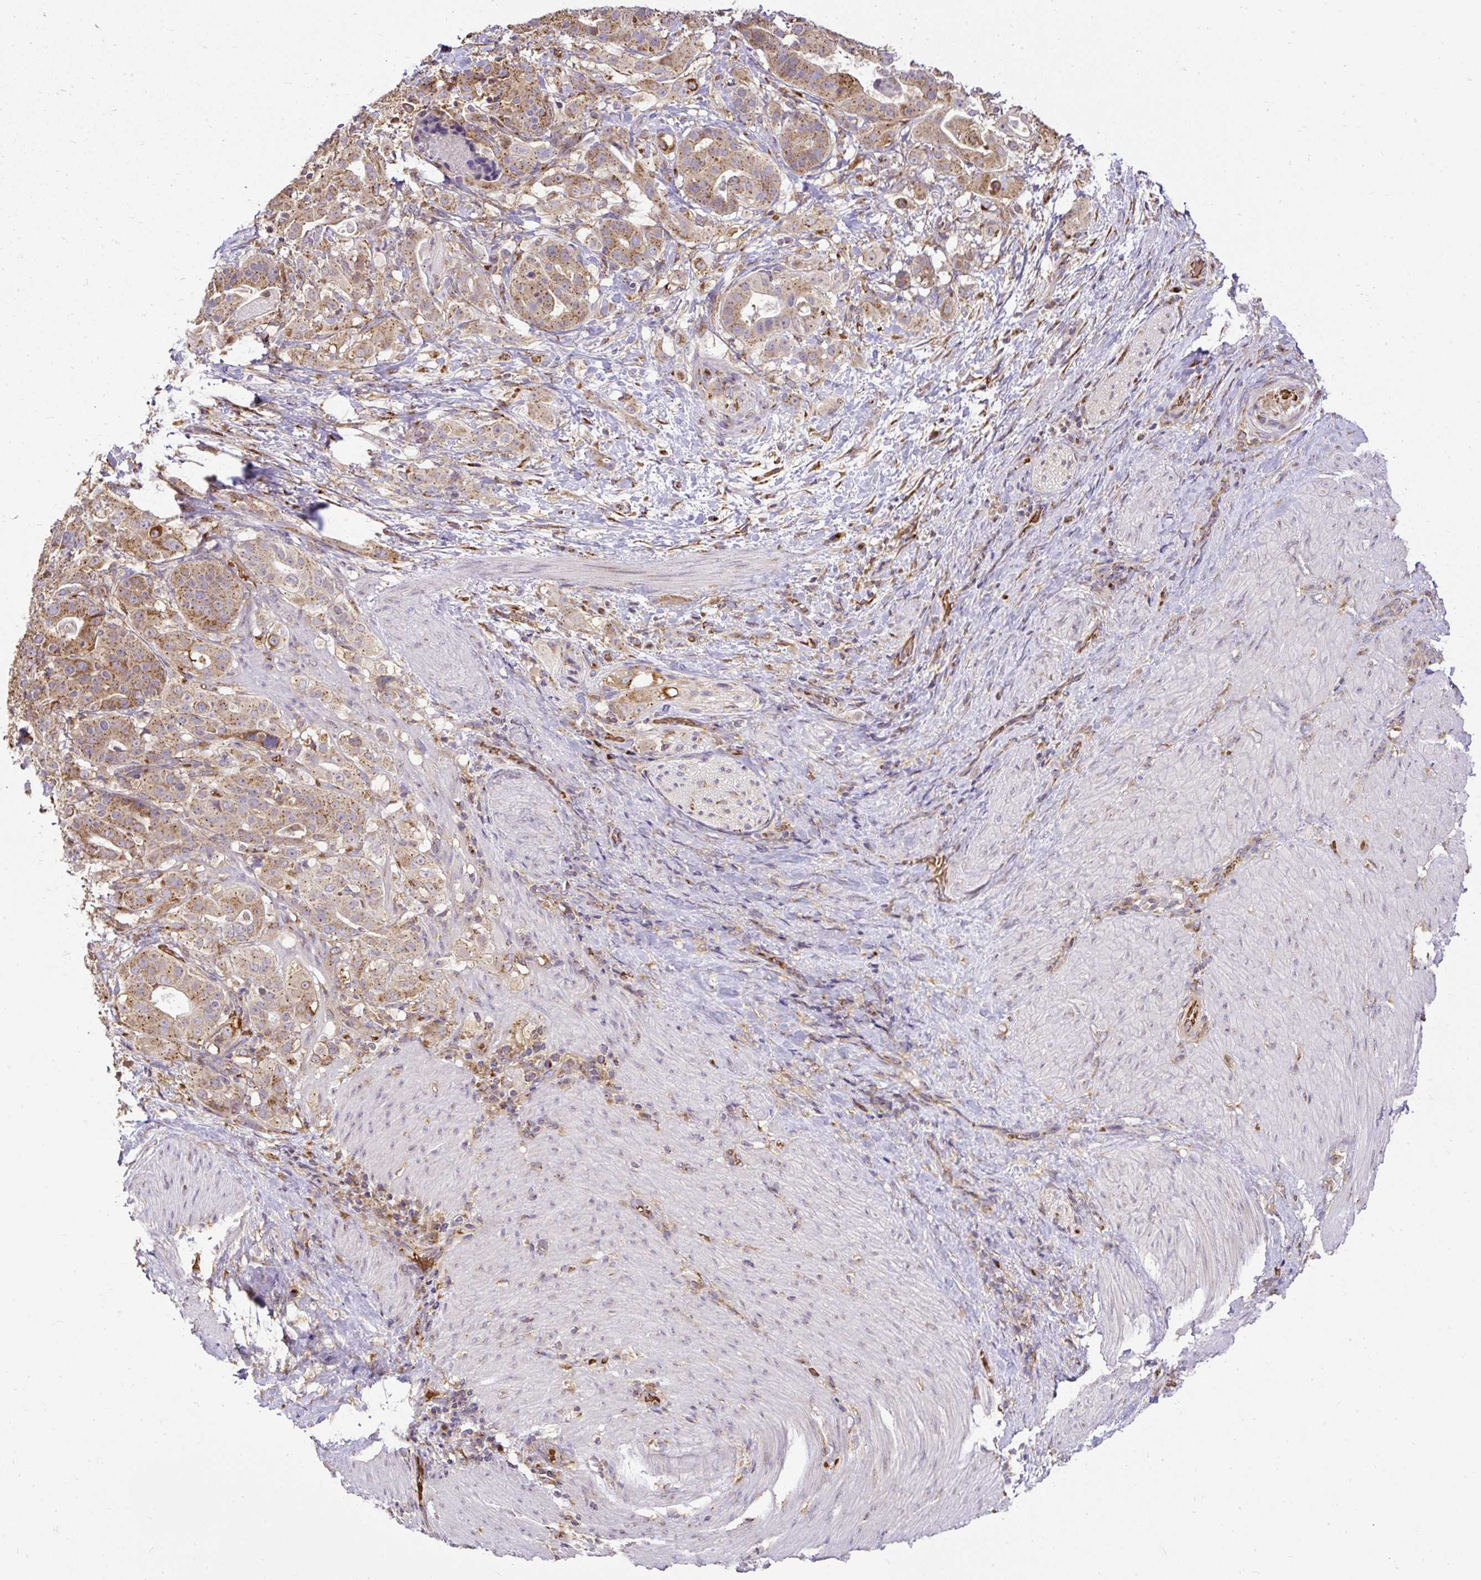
{"staining": {"intensity": "moderate", "quantity": ">75%", "location": "cytoplasmic/membranous"}, "tissue": "stomach cancer", "cell_type": "Tumor cells", "image_type": "cancer", "snomed": [{"axis": "morphology", "description": "Adenocarcinoma, NOS"}, {"axis": "topography", "description": "Stomach"}], "caption": "About >75% of tumor cells in human stomach adenocarcinoma reveal moderate cytoplasmic/membranous protein expression as visualized by brown immunohistochemical staining.", "gene": "SMC4", "patient": {"sex": "male", "age": 48}}